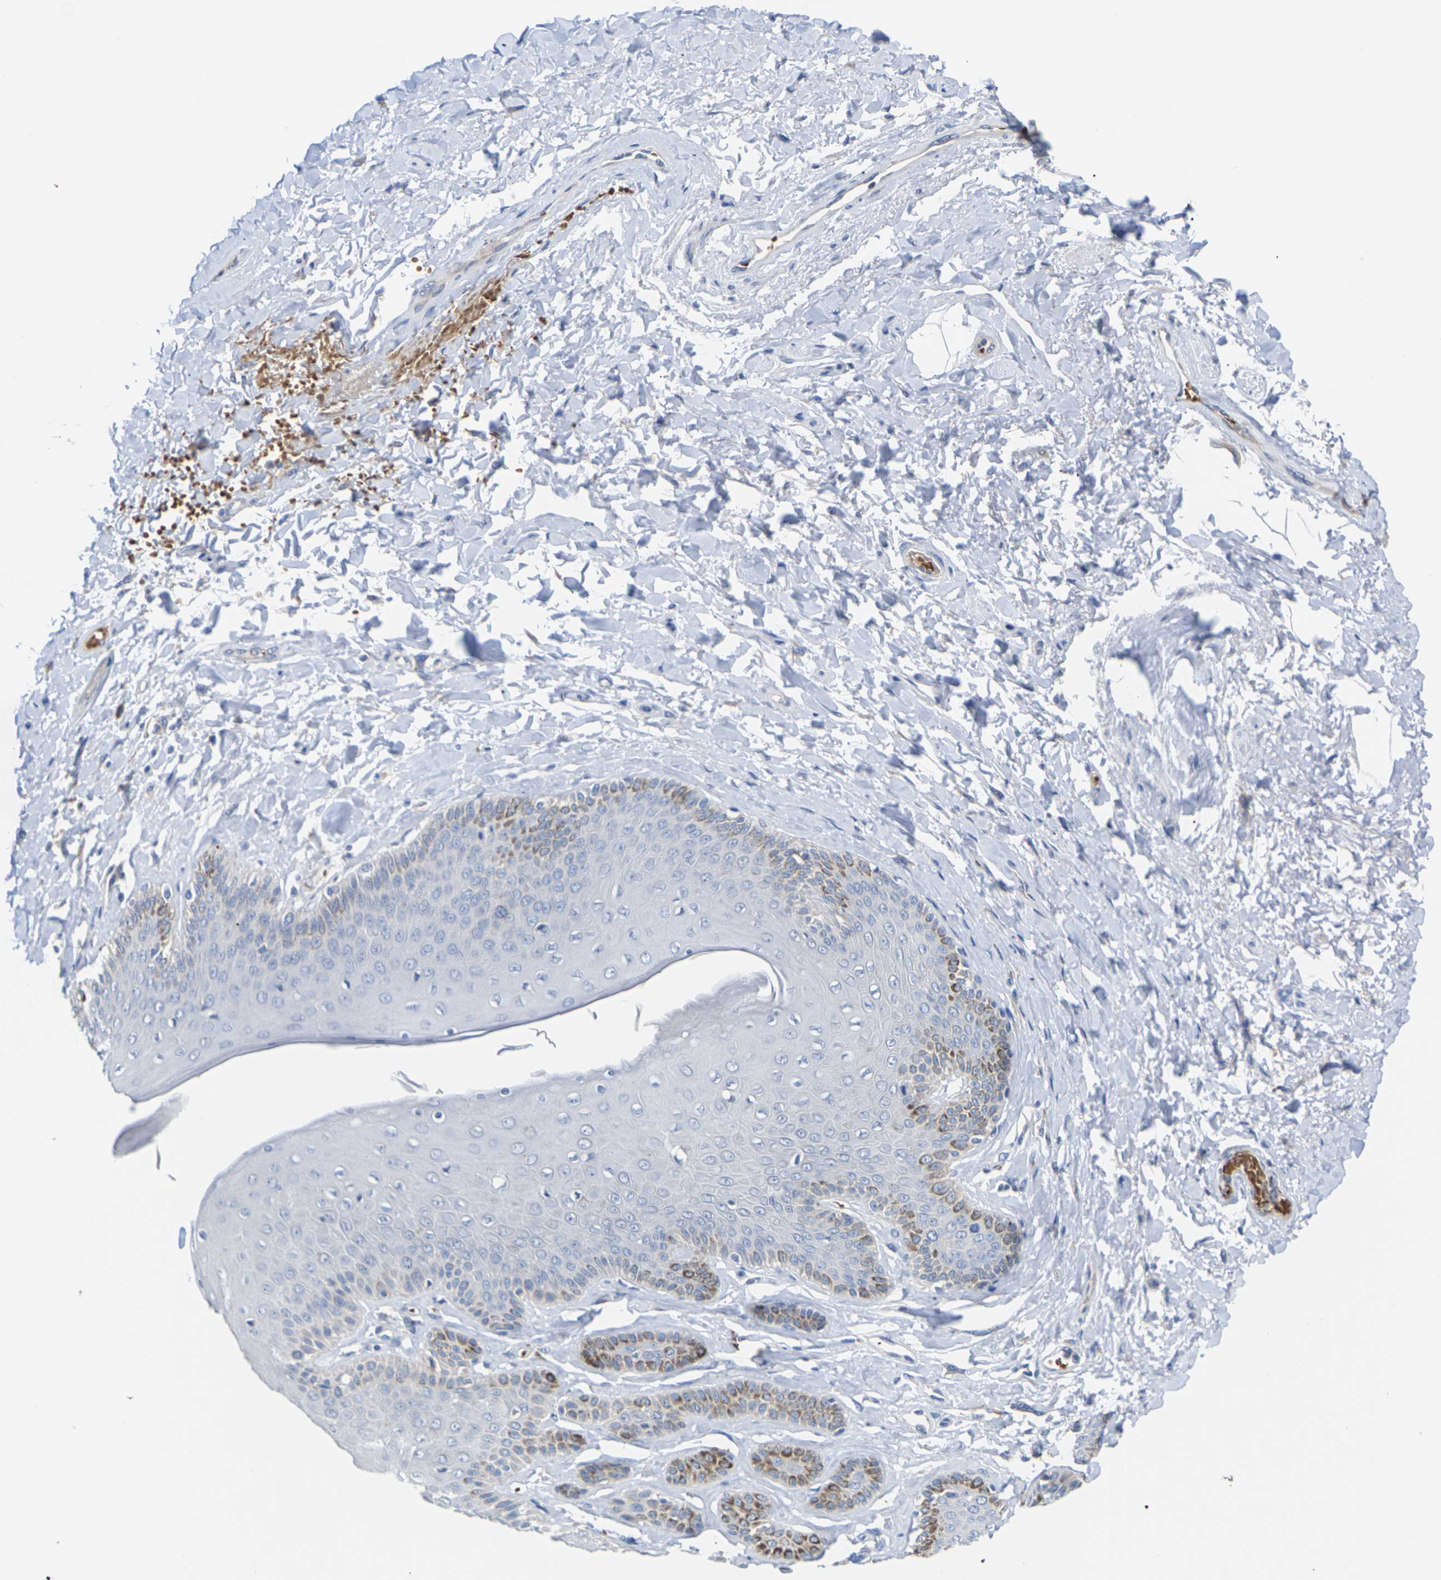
{"staining": {"intensity": "negative", "quantity": "none", "location": "none"}, "tissue": "skin", "cell_type": "Epidermal cells", "image_type": "normal", "snomed": [{"axis": "morphology", "description": "Normal tissue, NOS"}, {"axis": "topography", "description": "Anal"}], "caption": "A micrograph of skin stained for a protein shows no brown staining in epidermal cells. (DAB immunohistochemistry with hematoxylin counter stain).", "gene": "TMCO4", "patient": {"sex": "male", "age": 69}}